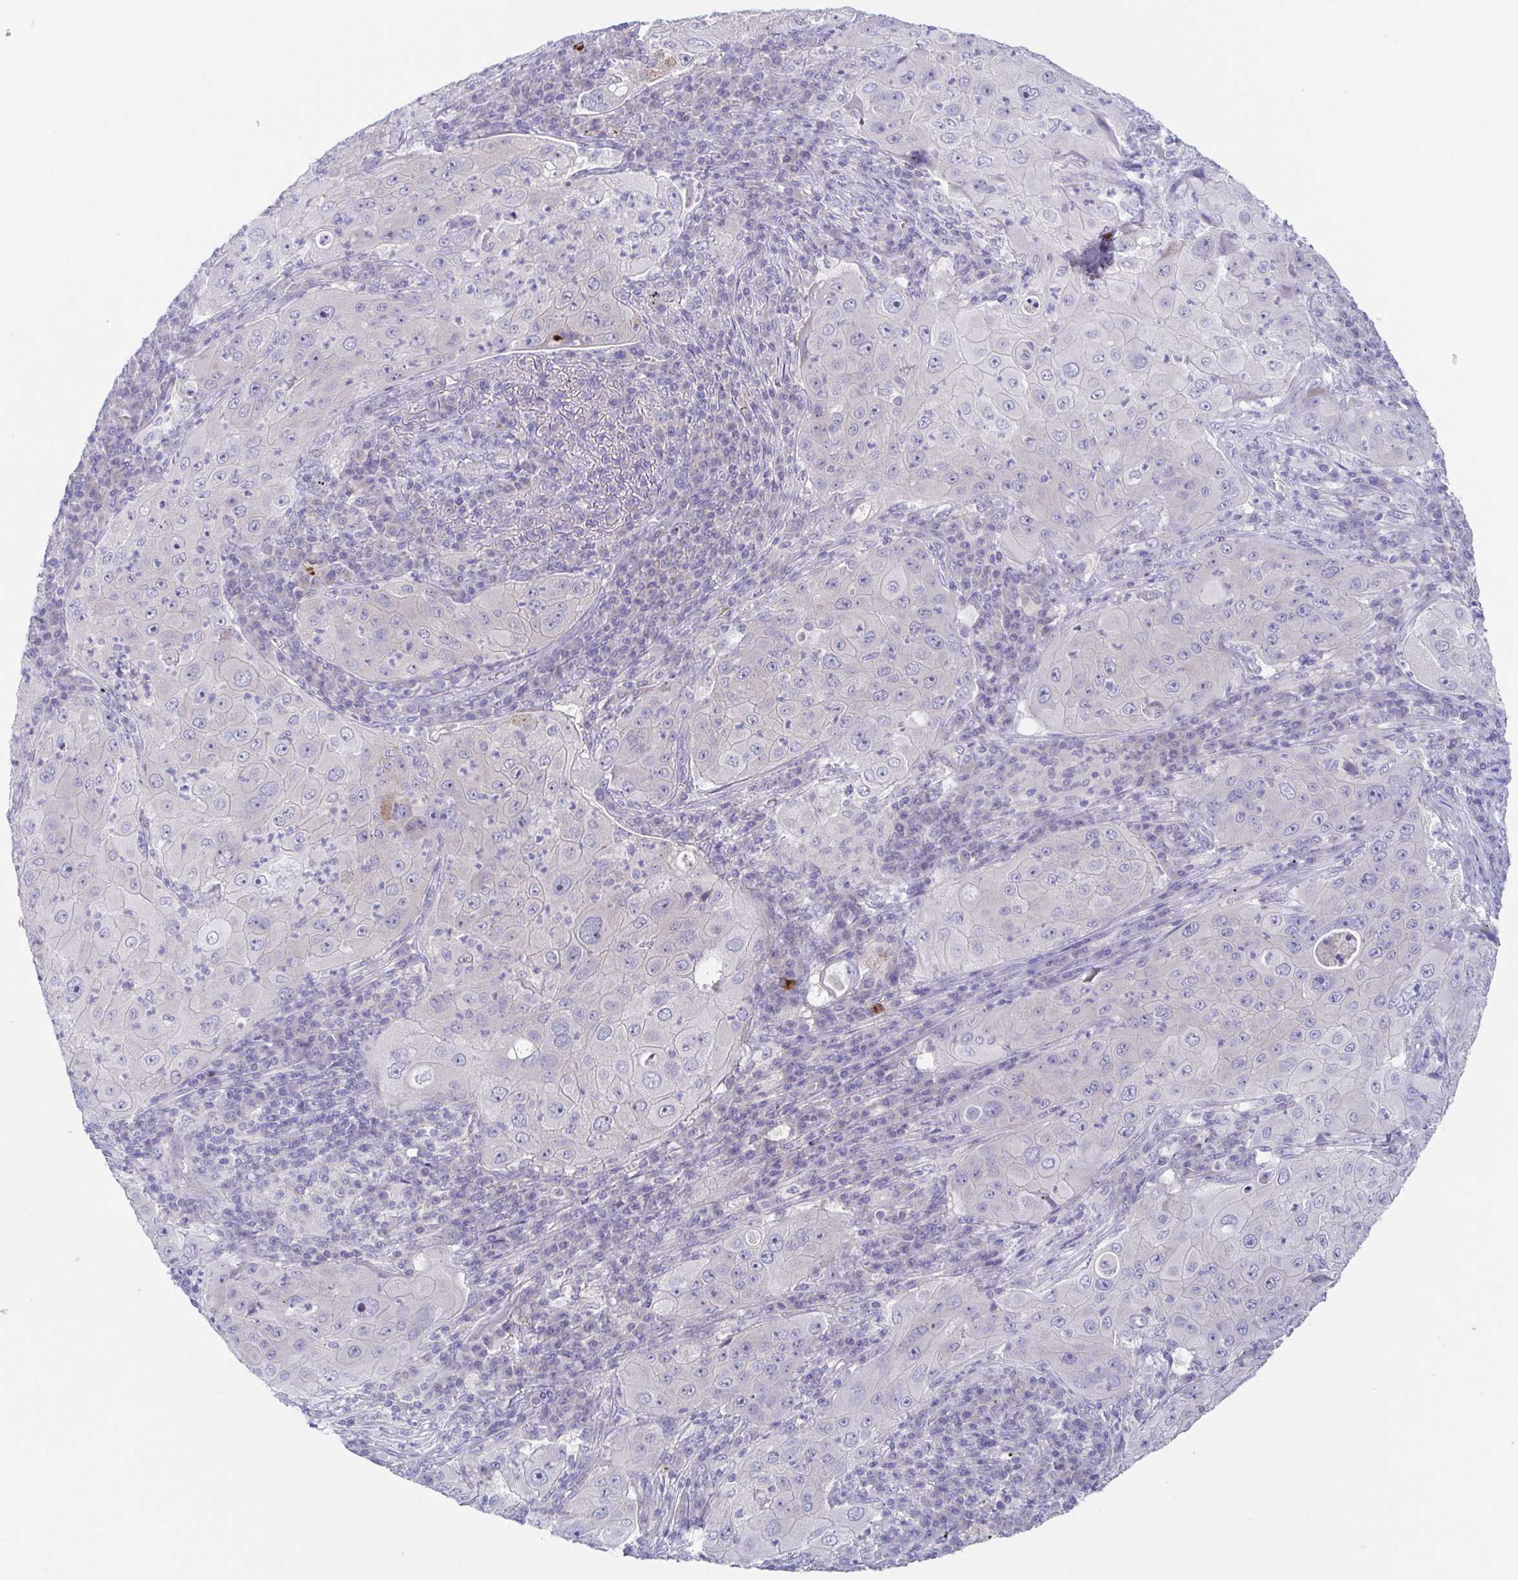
{"staining": {"intensity": "negative", "quantity": "none", "location": "none"}, "tissue": "lung cancer", "cell_type": "Tumor cells", "image_type": "cancer", "snomed": [{"axis": "morphology", "description": "Squamous cell carcinoma, NOS"}, {"axis": "topography", "description": "Lung"}], "caption": "This is an immunohistochemistry photomicrograph of lung squamous cell carcinoma. There is no staining in tumor cells.", "gene": "HTR2A", "patient": {"sex": "female", "age": 59}}